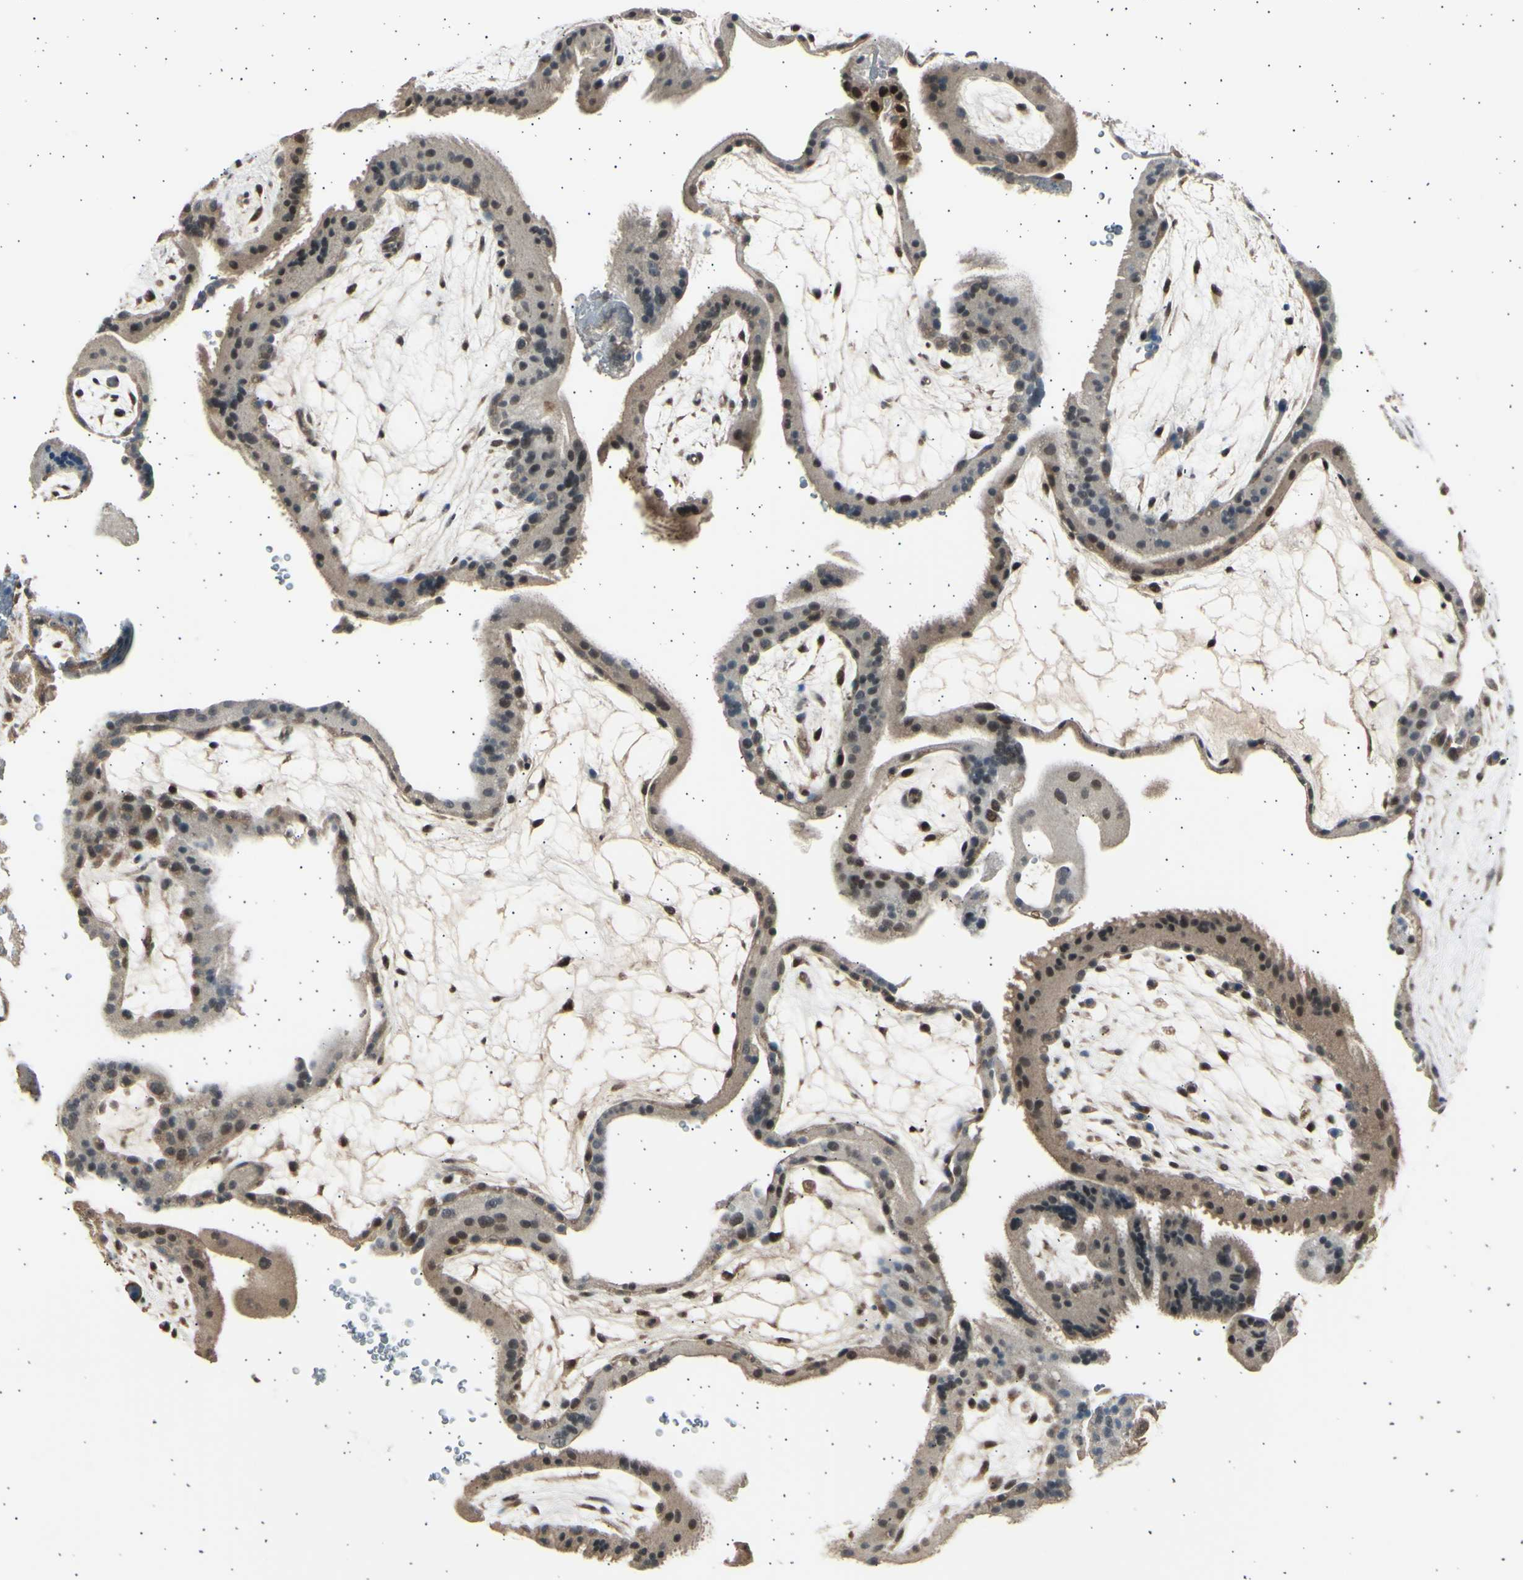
{"staining": {"intensity": "strong", "quantity": "25%-75%", "location": "nuclear"}, "tissue": "placenta", "cell_type": "Trophoblastic cells", "image_type": "normal", "snomed": [{"axis": "morphology", "description": "Normal tissue, NOS"}, {"axis": "topography", "description": "Placenta"}], "caption": "Strong nuclear protein staining is seen in approximately 25%-75% of trophoblastic cells in placenta. The staining was performed using DAB (3,3'-diaminobenzidine) to visualize the protein expression in brown, while the nuclei were stained in blue with hematoxylin (Magnification: 20x).", "gene": "PSMD5", "patient": {"sex": "female", "age": 19}}